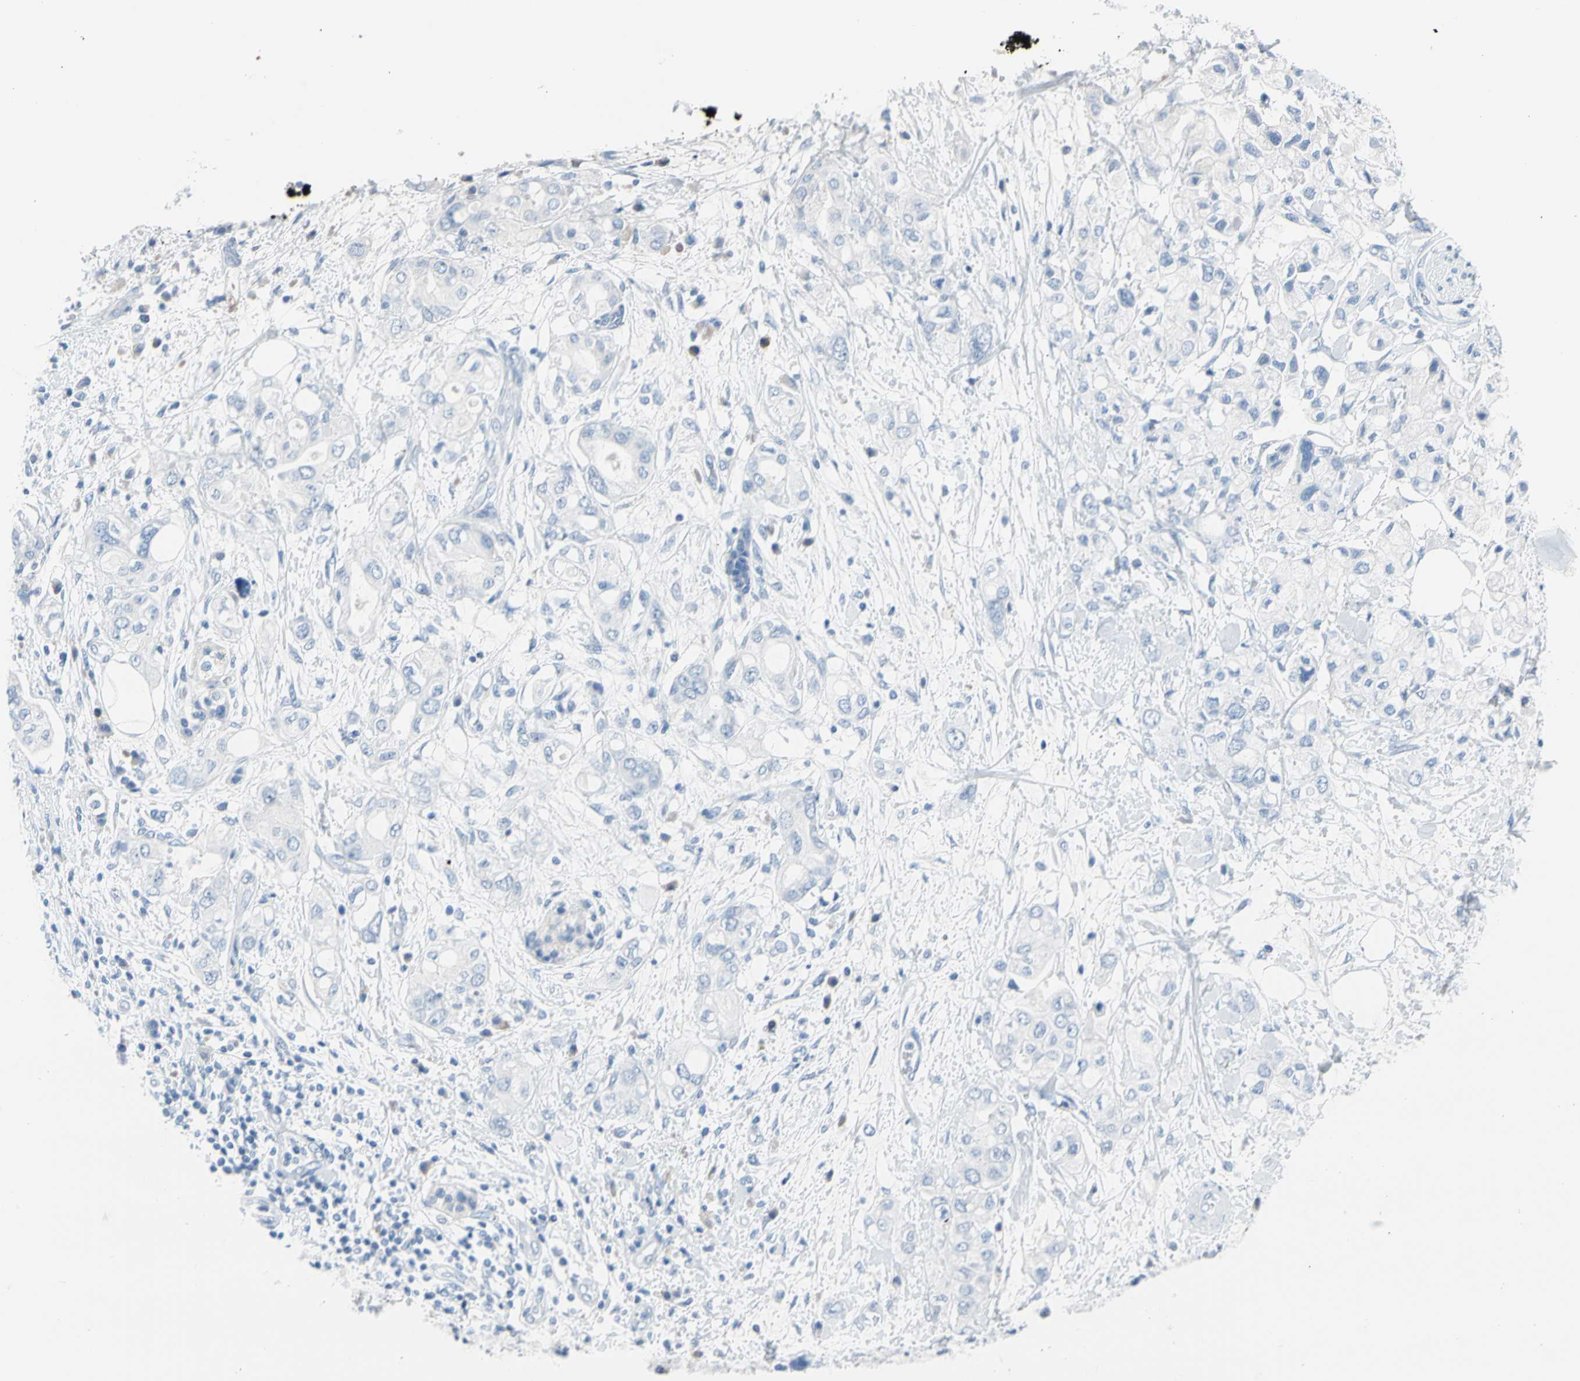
{"staining": {"intensity": "negative", "quantity": "none", "location": "none"}, "tissue": "pancreatic cancer", "cell_type": "Tumor cells", "image_type": "cancer", "snomed": [{"axis": "morphology", "description": "Adenocarcinoma, NOS"}, {"axis": "topography", "description": "Pancreas"}], "caption": "Immunohistochemistry photomicrograph of neoplastic tissue: human adenocarcinoma (pancreatic) stained with DAB demonstrates no significant protein staining in tumor cells.", "gene": "TPO", "patient": {"sex": "female", "age": 56}}